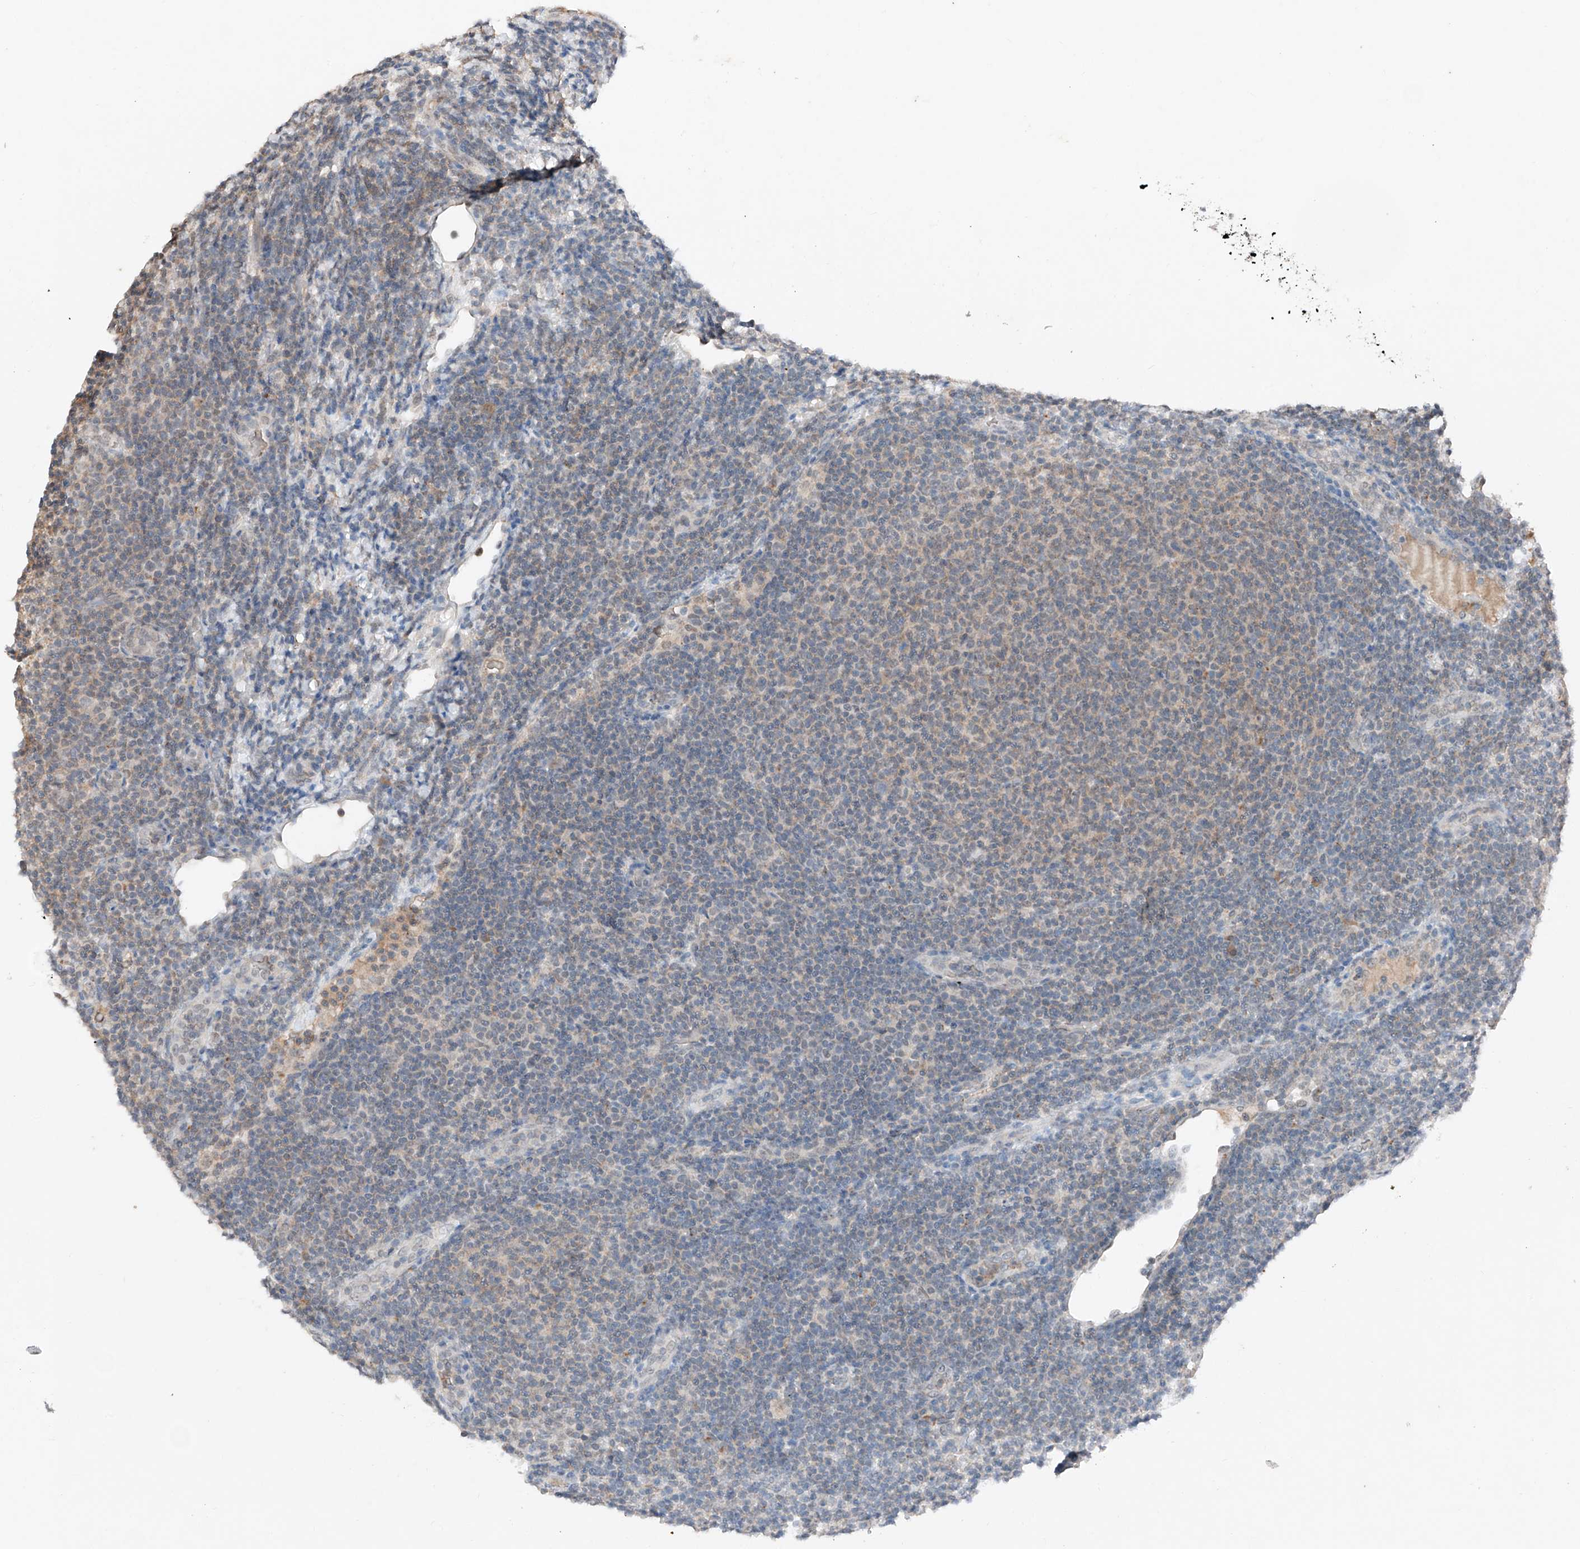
{"staining": {"intensity": "negative", "quantity": "none", "location": "none"}, "tissue": "lymphoma", "cell_type": "Tumor cells", "image_type": "cancer", "snomed": [{"axis": "morphology", "description": "Malignant lymphoma, non-Hodgkin's type, Low grade"}, {"axis": "topography", "description": "Lymph node"}], "caption": "High power microscopy histopathology image of an IHC photomicrograph of lymphoma, revealing no significant staining in tumor cells.", "gene": "TBX4", "patient": {"sex": "male", "age": 66}}